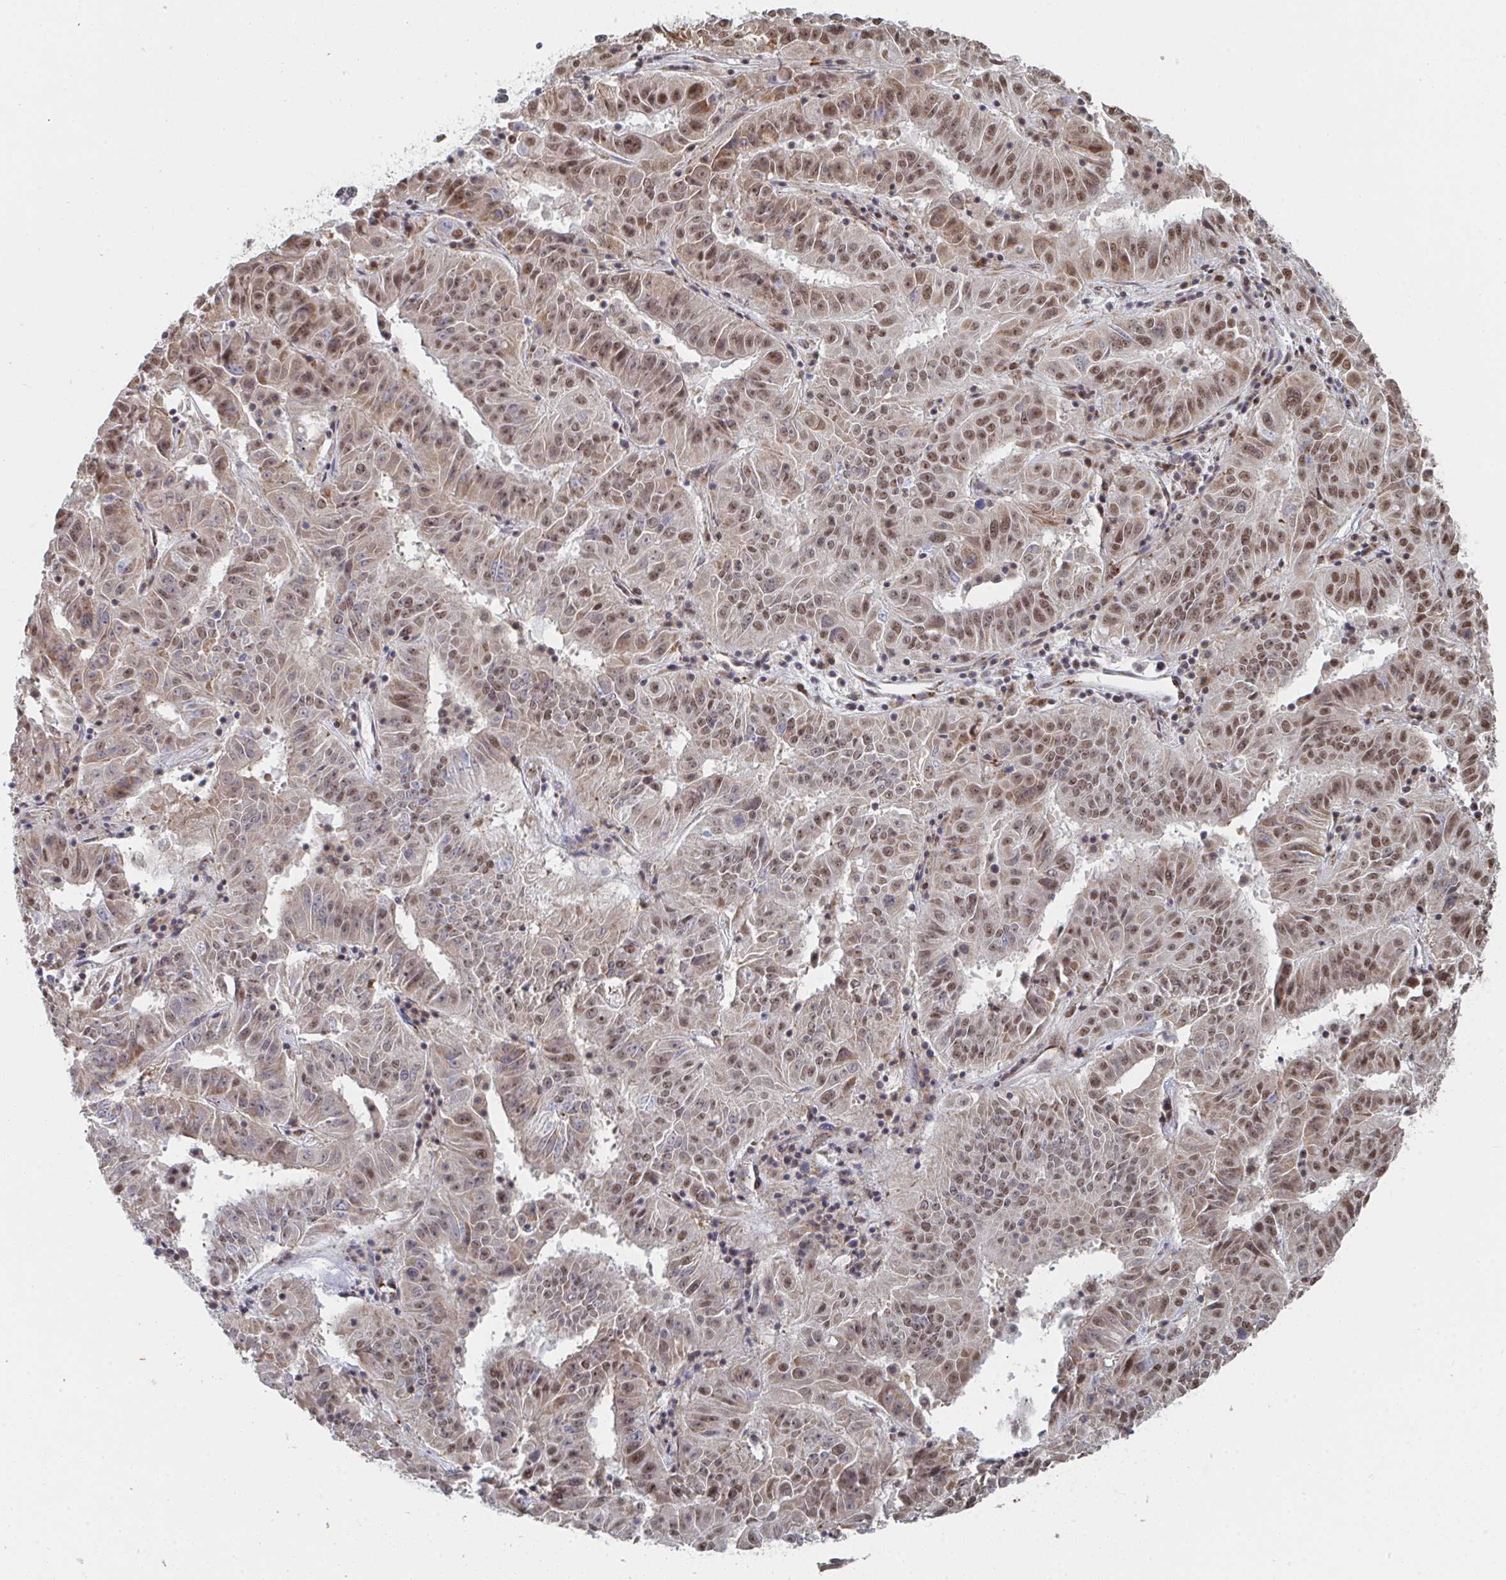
{"staining": {"intensity": "moderate", "quantity": ">75%", "location": "nuclear"}, "tissue": "pancreatic cancer", "cell_type": "Tumor cells", "image_type": "cancer", "snomed": [{"axis": "morphology", "description": "Adenocarcinoma, NOS"}, {"axis": "topography", "description": "Pancreas"}], "caption": "A brown stain labels moderate nuclear positivity of a protein in pancreatic cancer tumor cells.", "gene": "MBNL1", "patient": {"sex": "male", "age": 63}}